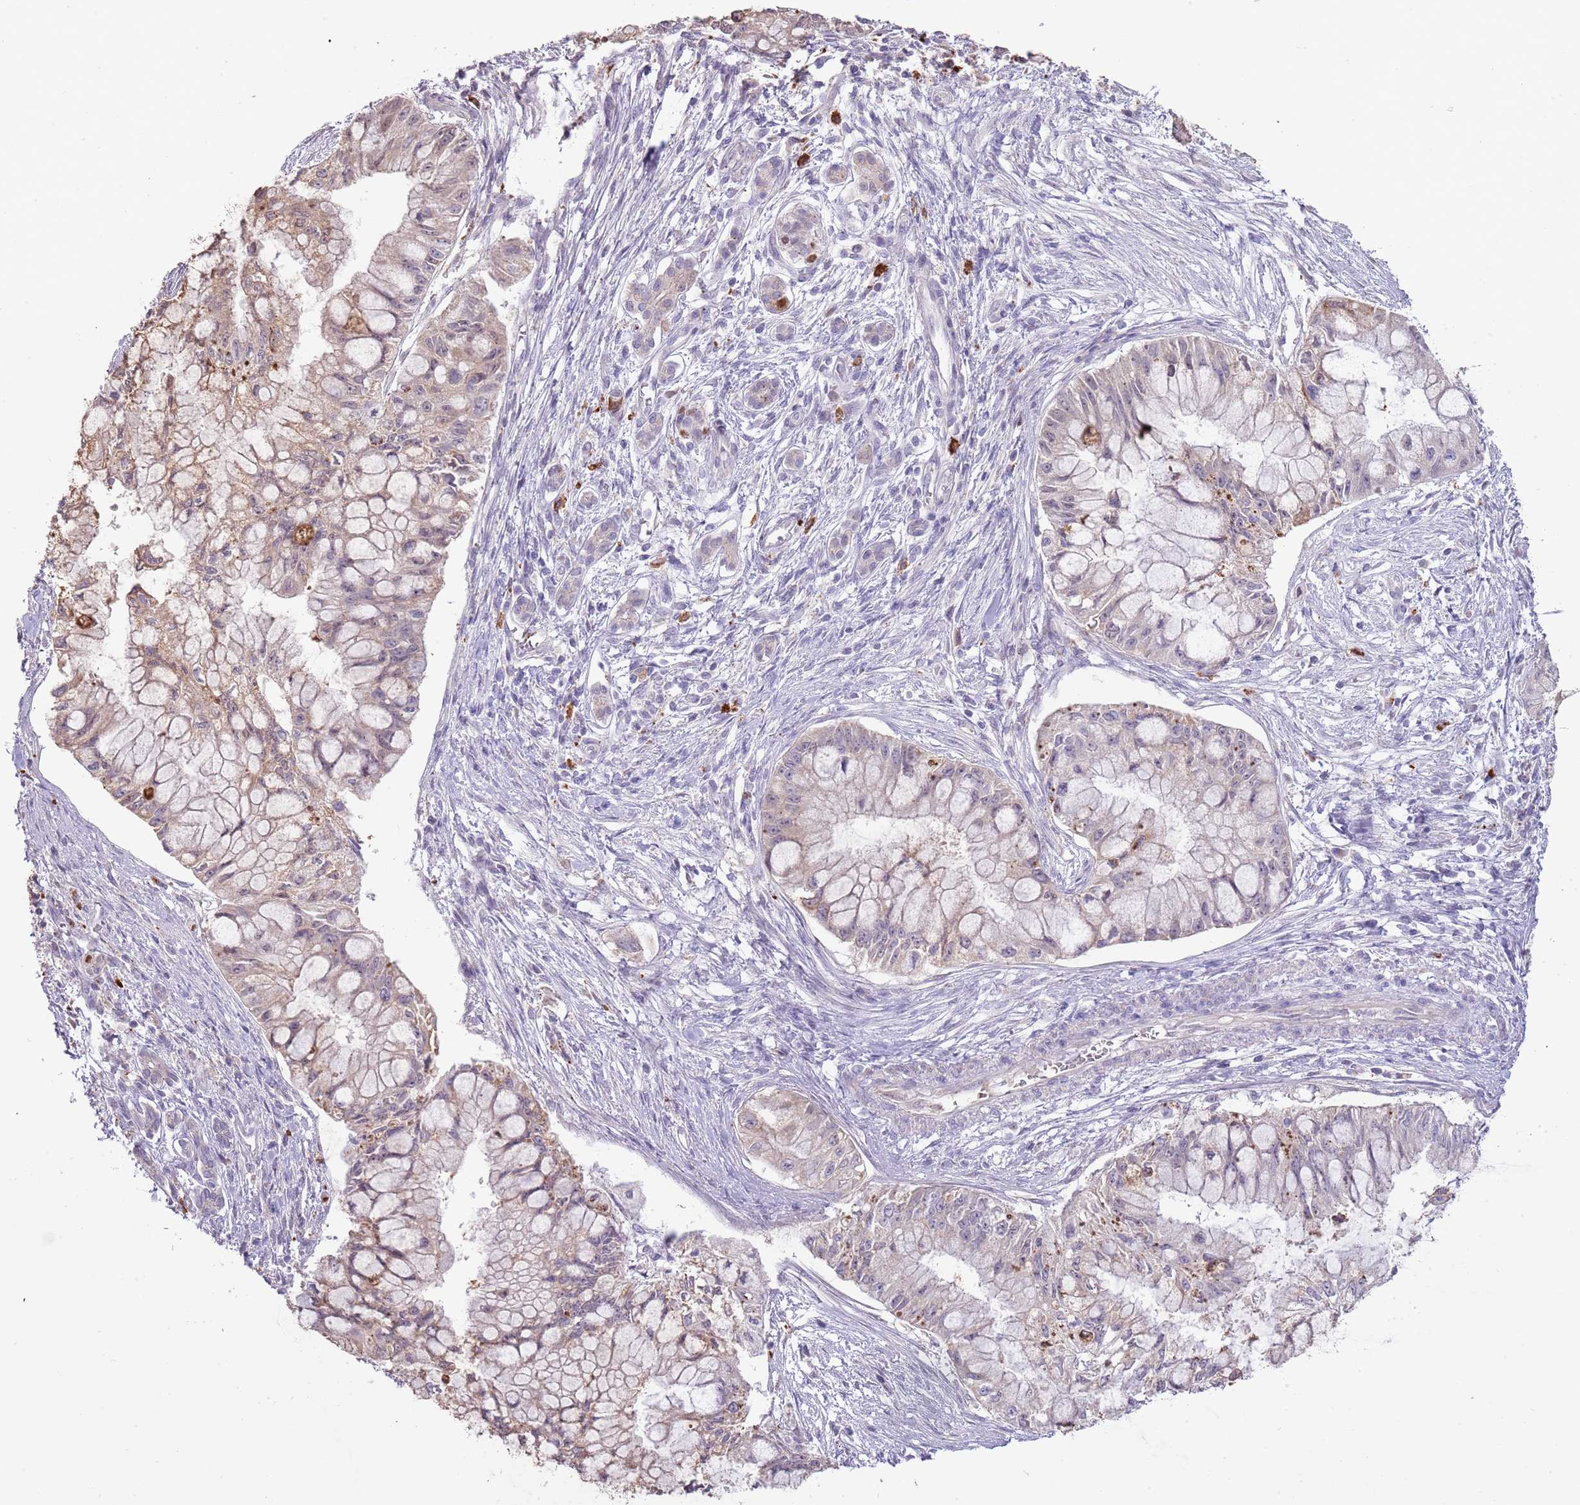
{"staining": {"intensity": "weak", "quantity": ">75%", "location": "cytoplasmic/membranous"}, "tissue": "pancreatic cancer", "cell_type": "Tumor cells", "image_type": "cancer", "snomed": [{"axis": "morphology", "description": "Adenocarcinoma, NOS"}, {"axis": "topography", "description": "Pancreas"}], "caption": "DAB immunohistochemical staining of human adenocarcinoma (pancreatic) demonstrates weak cytoplasmic/membranous protein positivity in approximately >75% of tumor cells. (DAB IHC, brown staining for protein, blue staining for nuclei).", "gene": "P2RY13", "patient": {"sex": "male", "age": 48}}